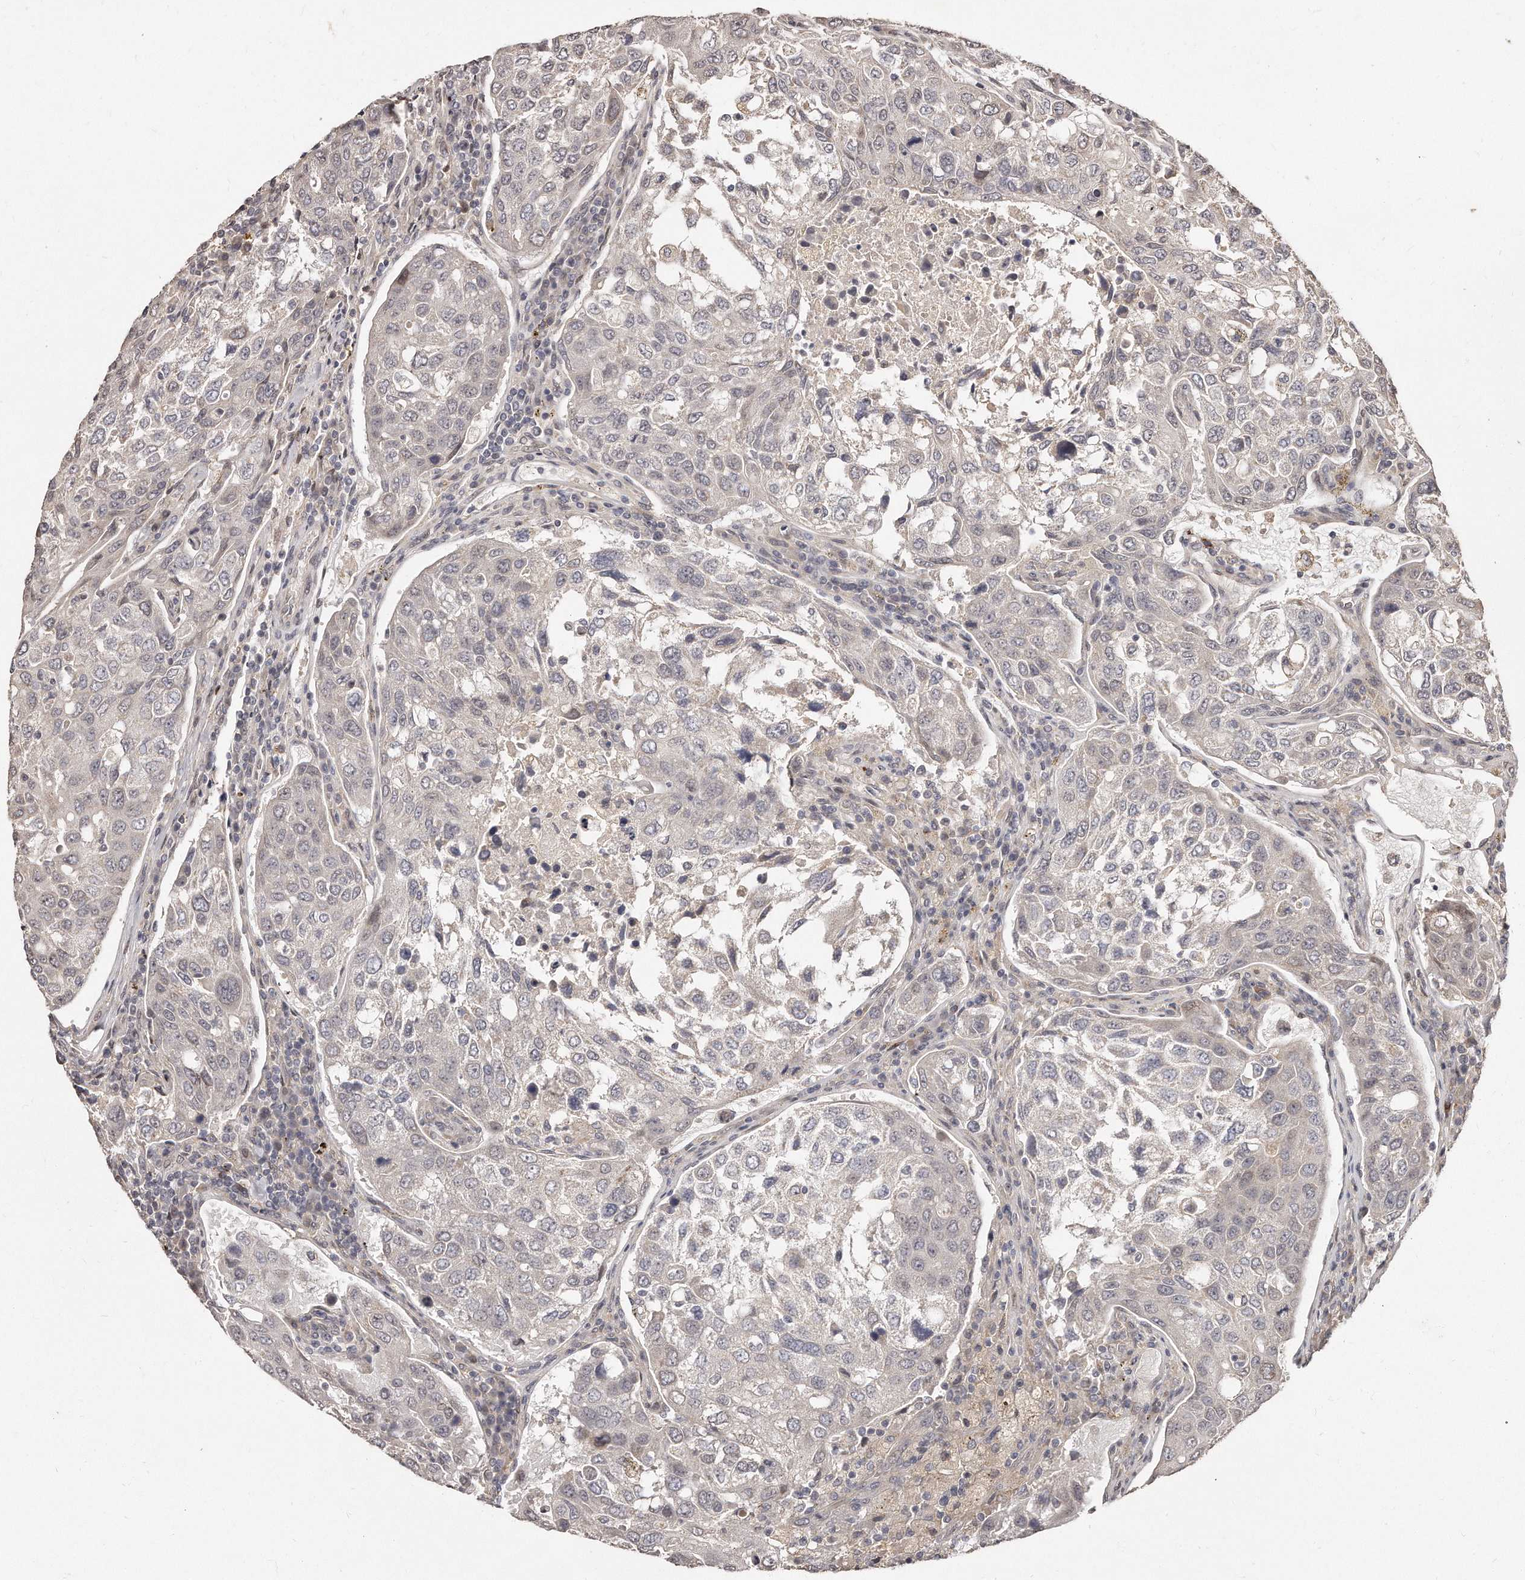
{"staining": {"intensity": "negative", "quantity": "none", "location": "none"}, "tissue": "urothelial cancer", "cell_type": "Tumor cells", "image_type": "cancer", "snomed": [{"axis": "morphology", "description": "Urothelial carcinoma, High grade"}, {"axis": "topography", "description": "Lymph node"}, {"axis": "topography", "description": "Urinary bladder"}], "caption": "Tumor cells show no significant expression in urothelial cancer.", "gene": "HASPIN", "patient": {"sex": "male", "age": 51}}